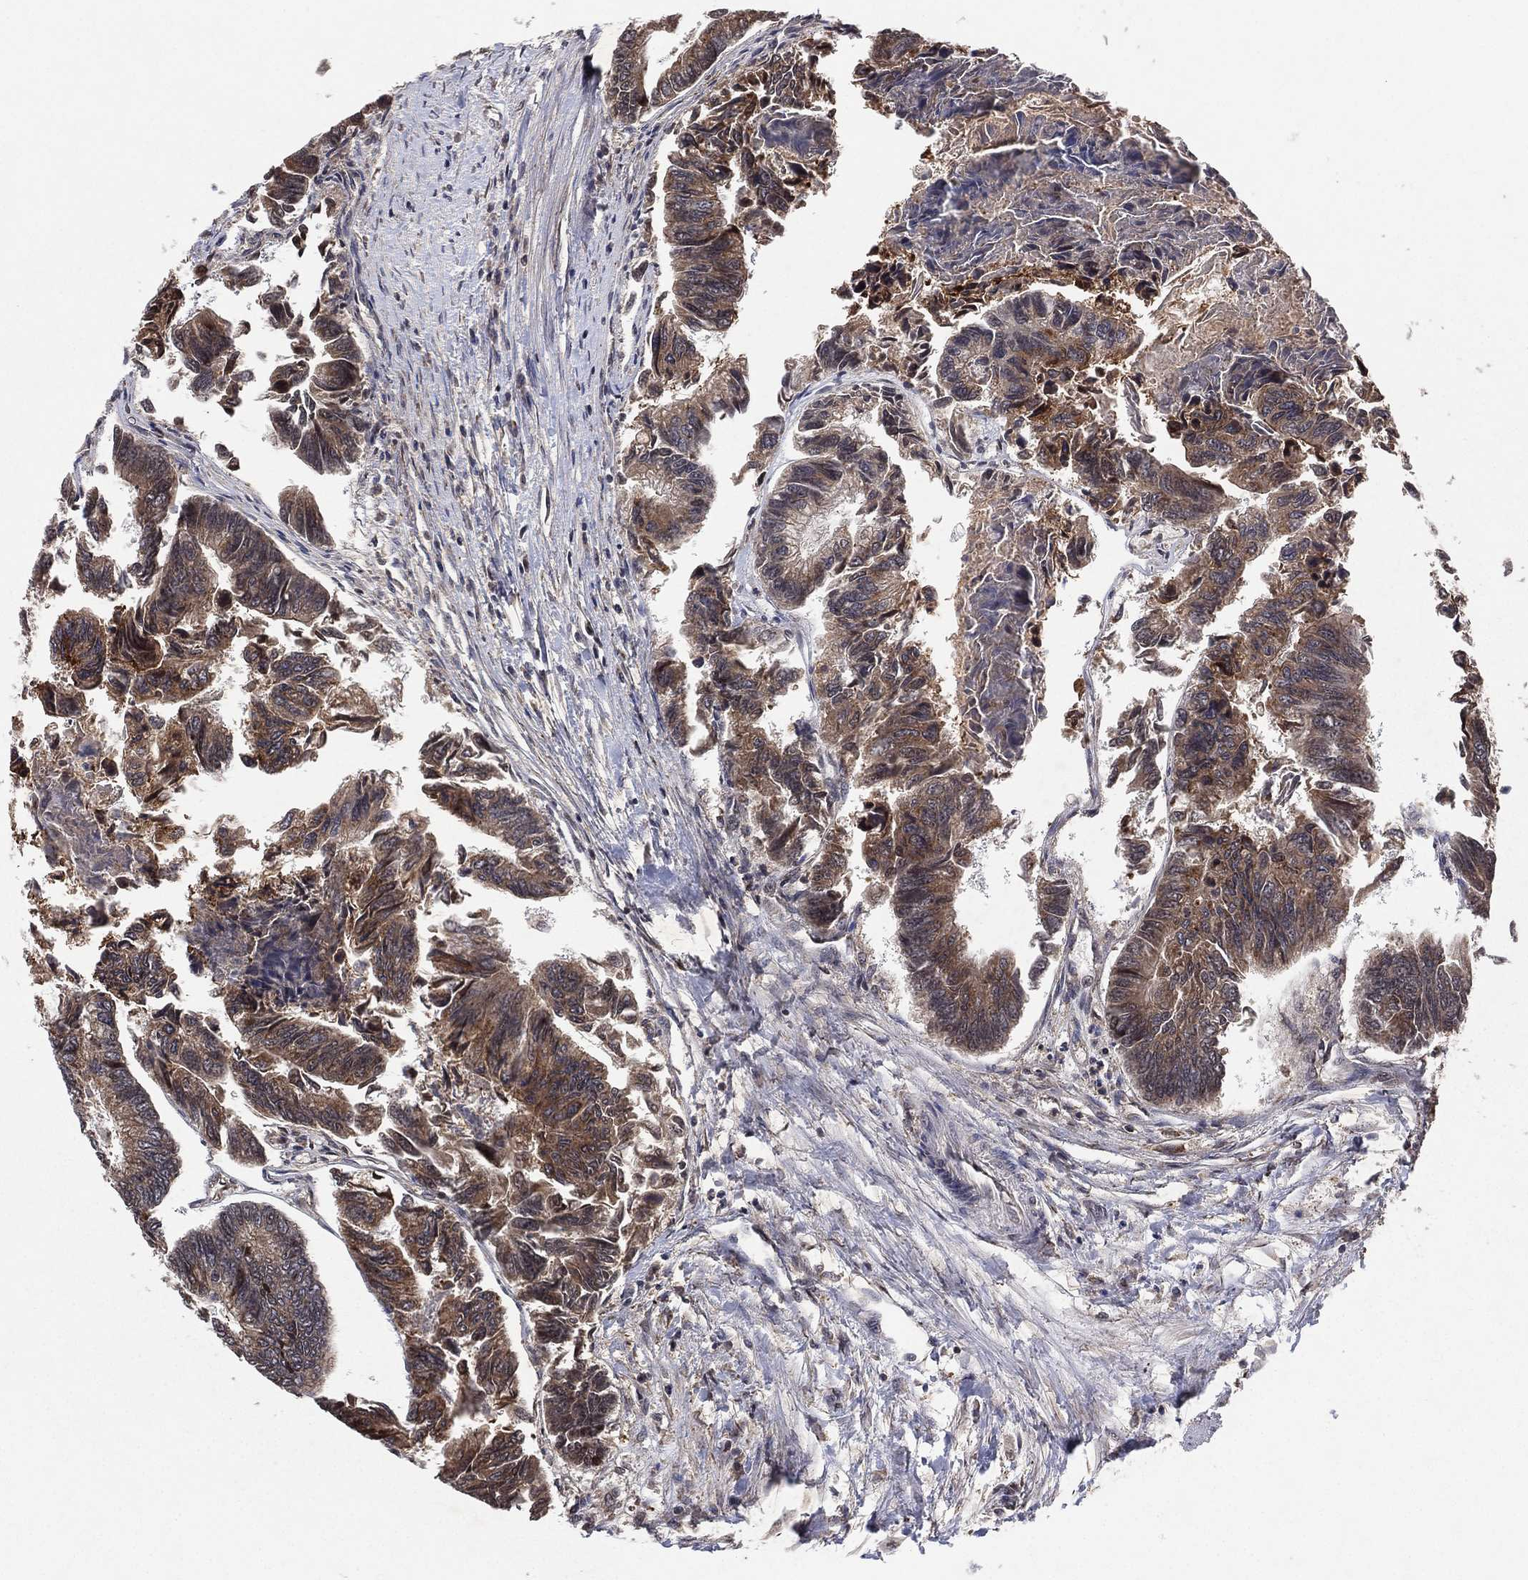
{"staining": {"intensity": "moderate", "quantity": "25%-75%", "location": "cytoplasmic/membranous"}, "tissue": "colorectal cancer", "cell_type": "Tumor cells", "image_type": "cancer", "snomed": [{"axis": "morphology", "description": "Adenocarcinoma, NOS"}, {"axis": "topography", "description": "Colon"}], "caption": "Immunohistochemical staining of colorectal cancer shows medium levels of moderate cytoplasmic/membranous staining in about 25%-75% of tumor cells.", "gene": "ATG4B", "patient": {"sex": "female", "age": 65}}